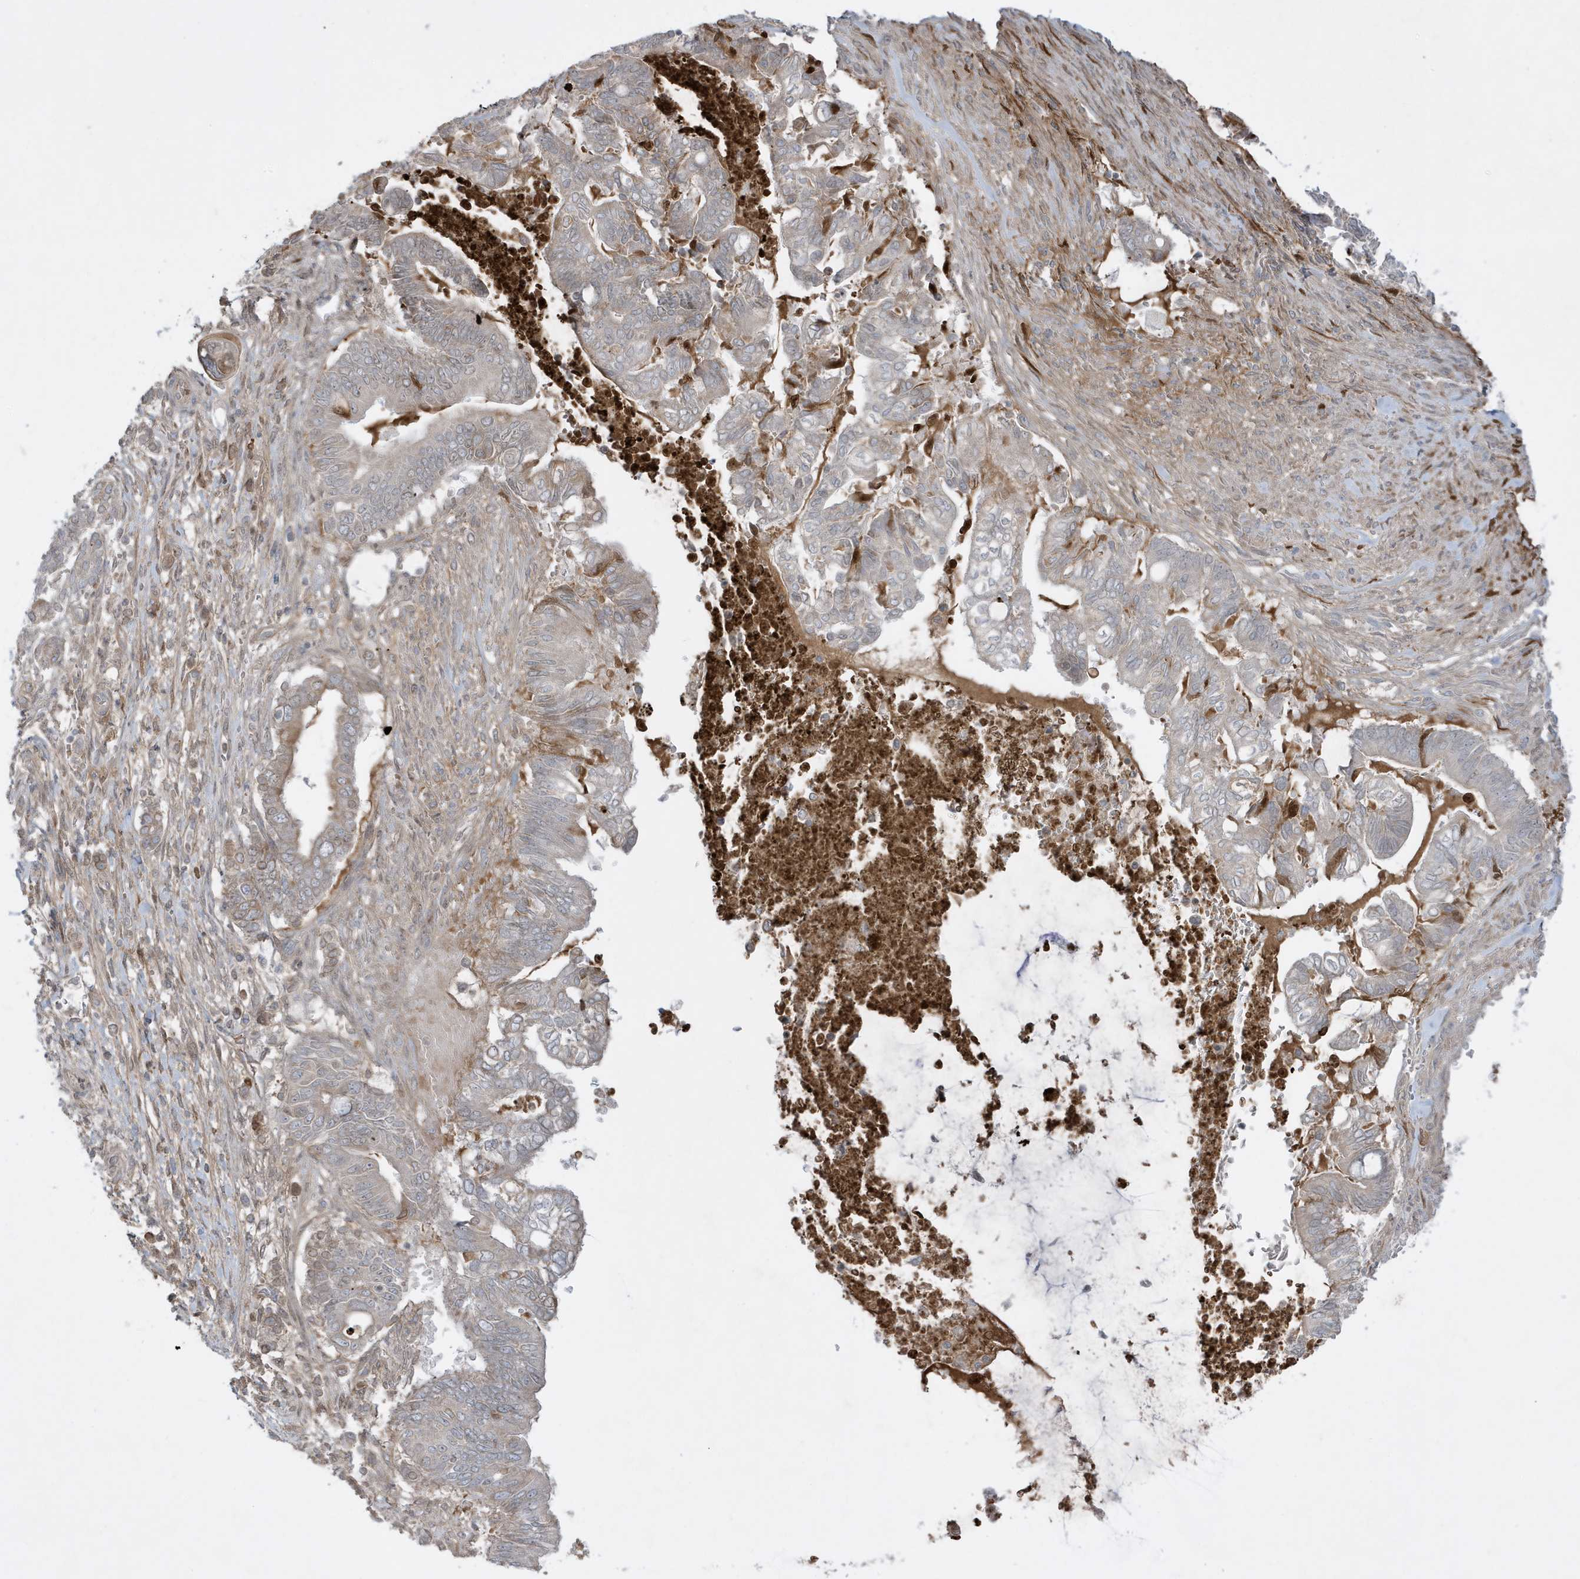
{"staining": {"intensity": "weak", "quantity": "25%-75%", "location": "cytoplasmic/membranous"}, "tissue": "pancreatic cancer", "cell_type": "Tumor cells", "image_type": "cancer", "snomed": [{"axis": "morphology", "description": "Adenocarcinoma, NOS"}, {"axis": "topography", "description": "Pancreas"}], "caption": "A high-resolution histopathology image shows IHC staining of pancreatic adenocarcinoma, which demonstrates weak cytoplasmic/membranous staining in approximately 25%-75% of tumor cells.", "gene": "FNDC1", "patient": {"sex": "male", "age": 68}}